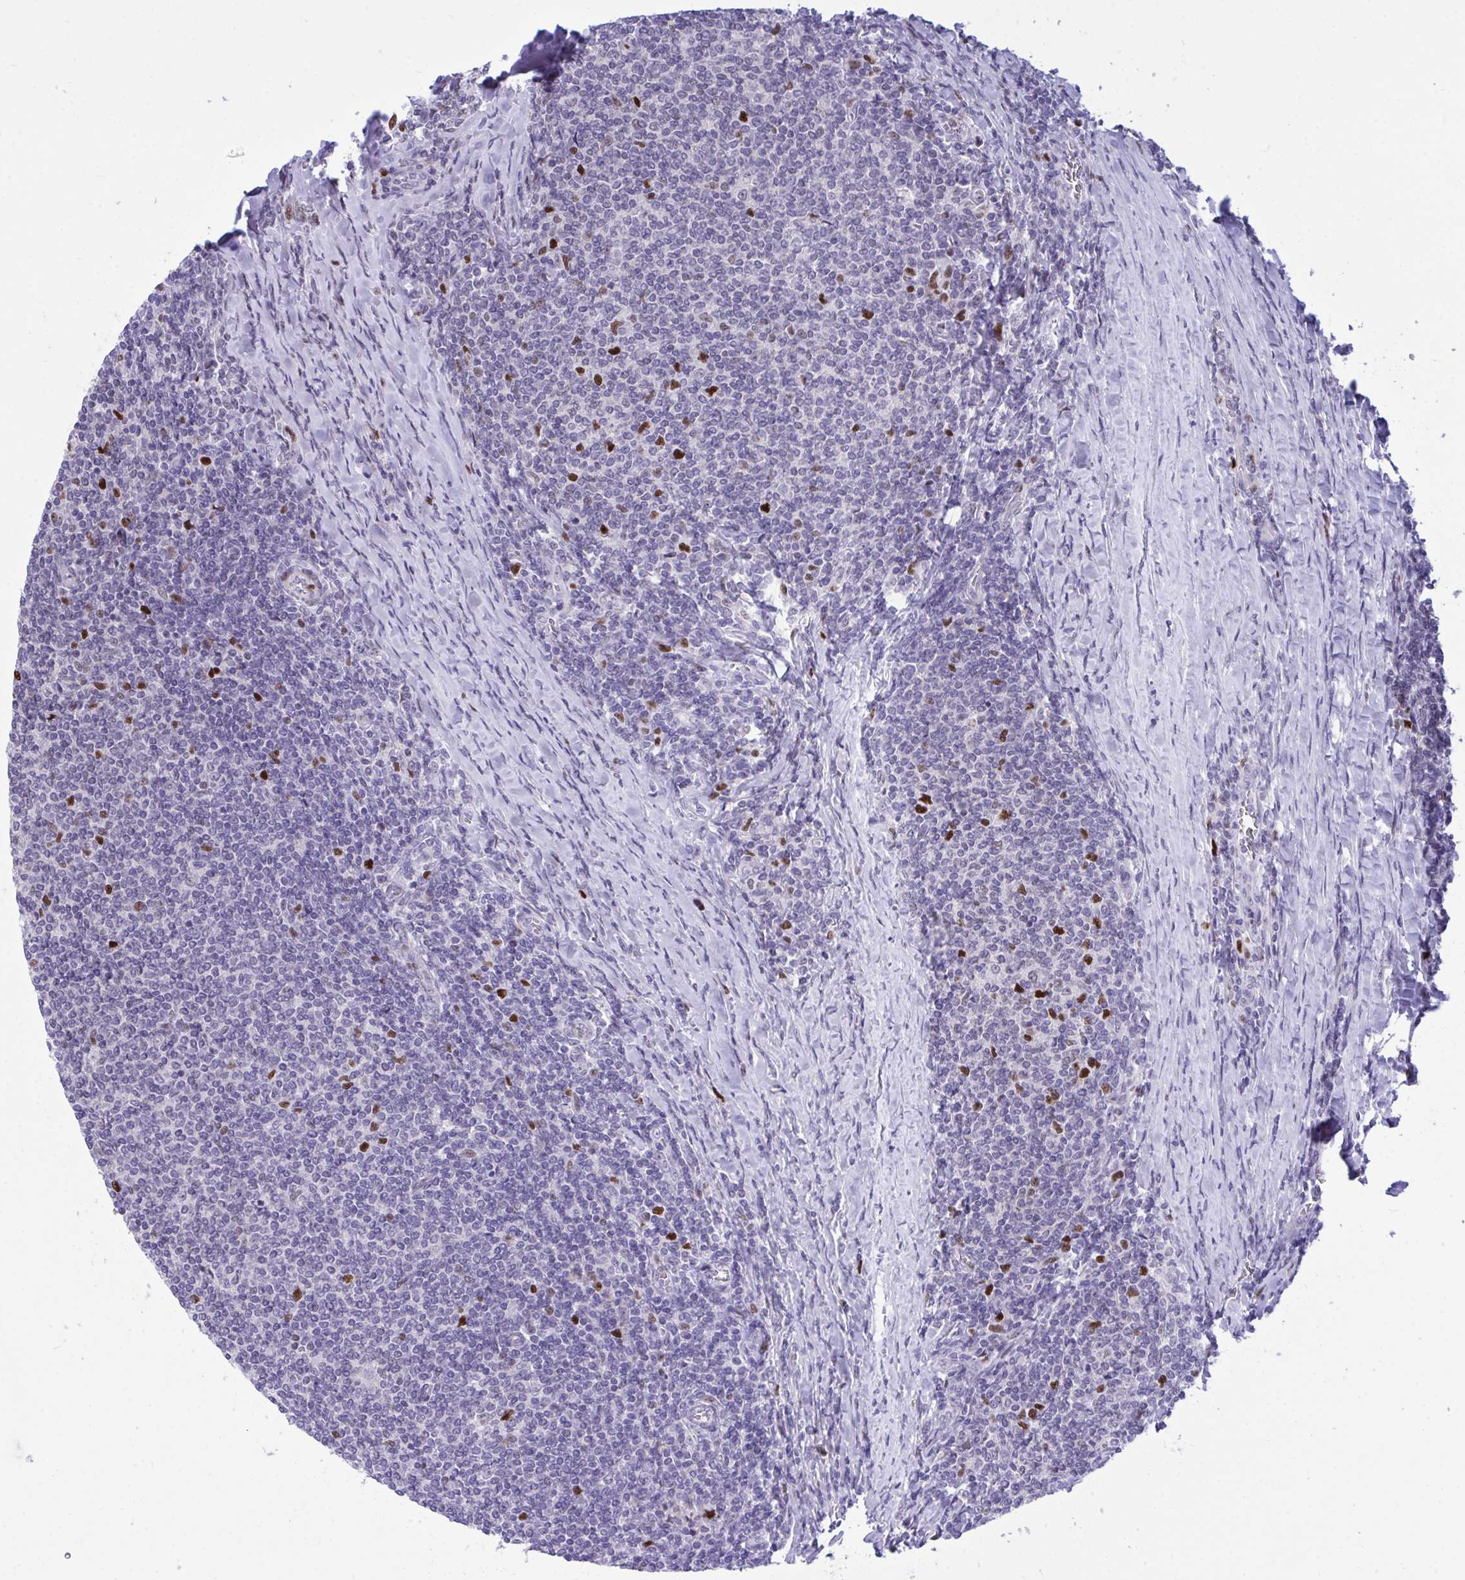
{"staining": {"intensity": "strong", "quantity": "<25%", "location": "nuclear"}, "tissue": "lymphoma", "cell_type": "Tumor cells", "image_type": "cancer", "snomed": [{"axis": "morphology", "description": "Malignant lymphoma, non-Hodgkin's type, Low grade"}, {"axis": "topography", "description": "Lymph node"}], "caption": "The micrograph displays staining of lymphoma, revealing strong nuclear protein positivity (brown color) within tumor cells.", "gene": "C1QL2", "patient": {"sex": "male", "age": 52}}